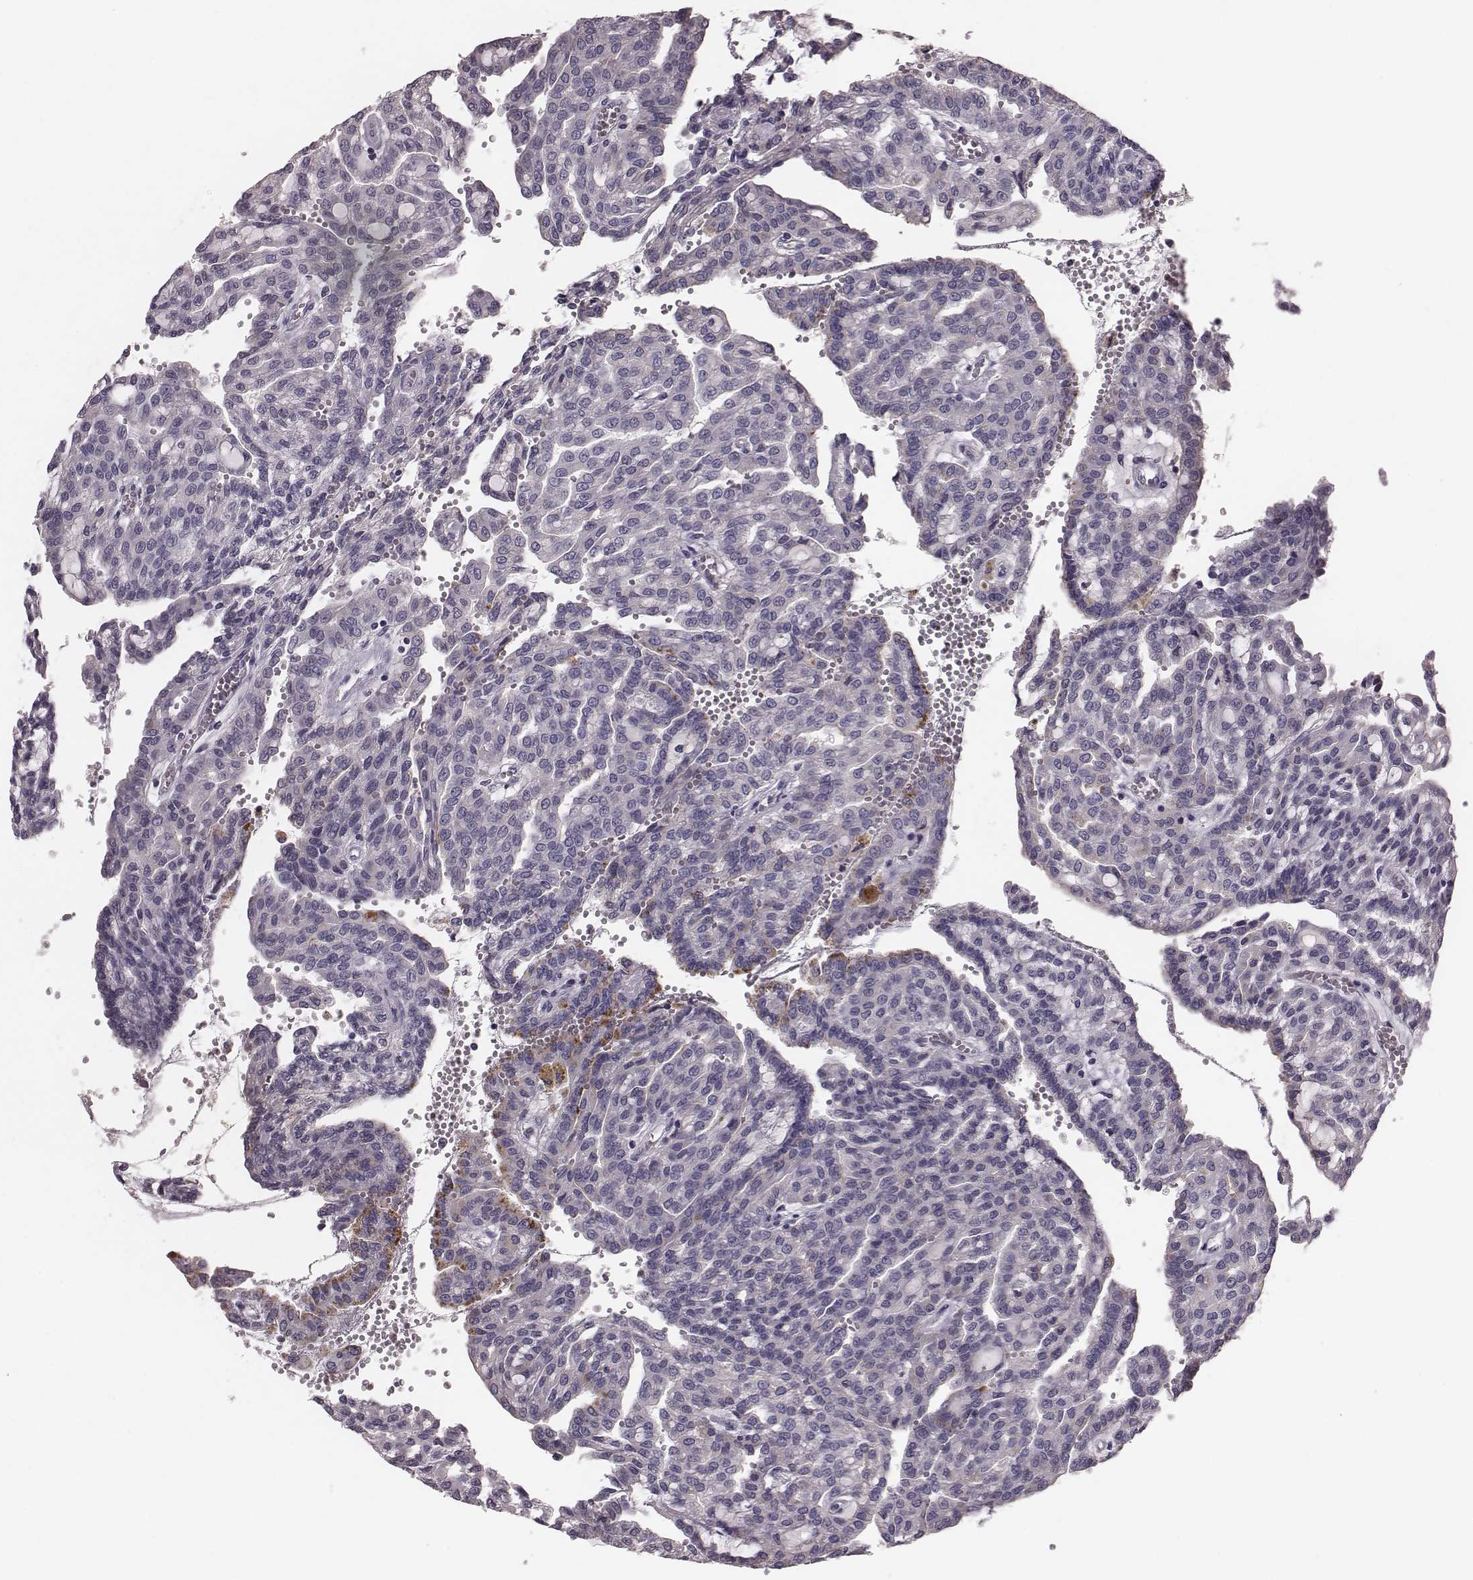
{"staining": {"intensity": "negative", "quantity": "none", "location": "none"}, "tissue": "renal cancer", "cell_type": "Tumor cells", "image_type": "cancer", "snomed": [{"axis": "morphology", "description": "Adenocarcinoma, NOS"}, {"axis": "topography", "description": "Kidney"}], "caption": "This is an IHC histopathology image of human adenocarcinoma (renal). There is no staining in tumor cells.", "gene": "SMIM24", "patient": {"sex": "male", "age": 63}}